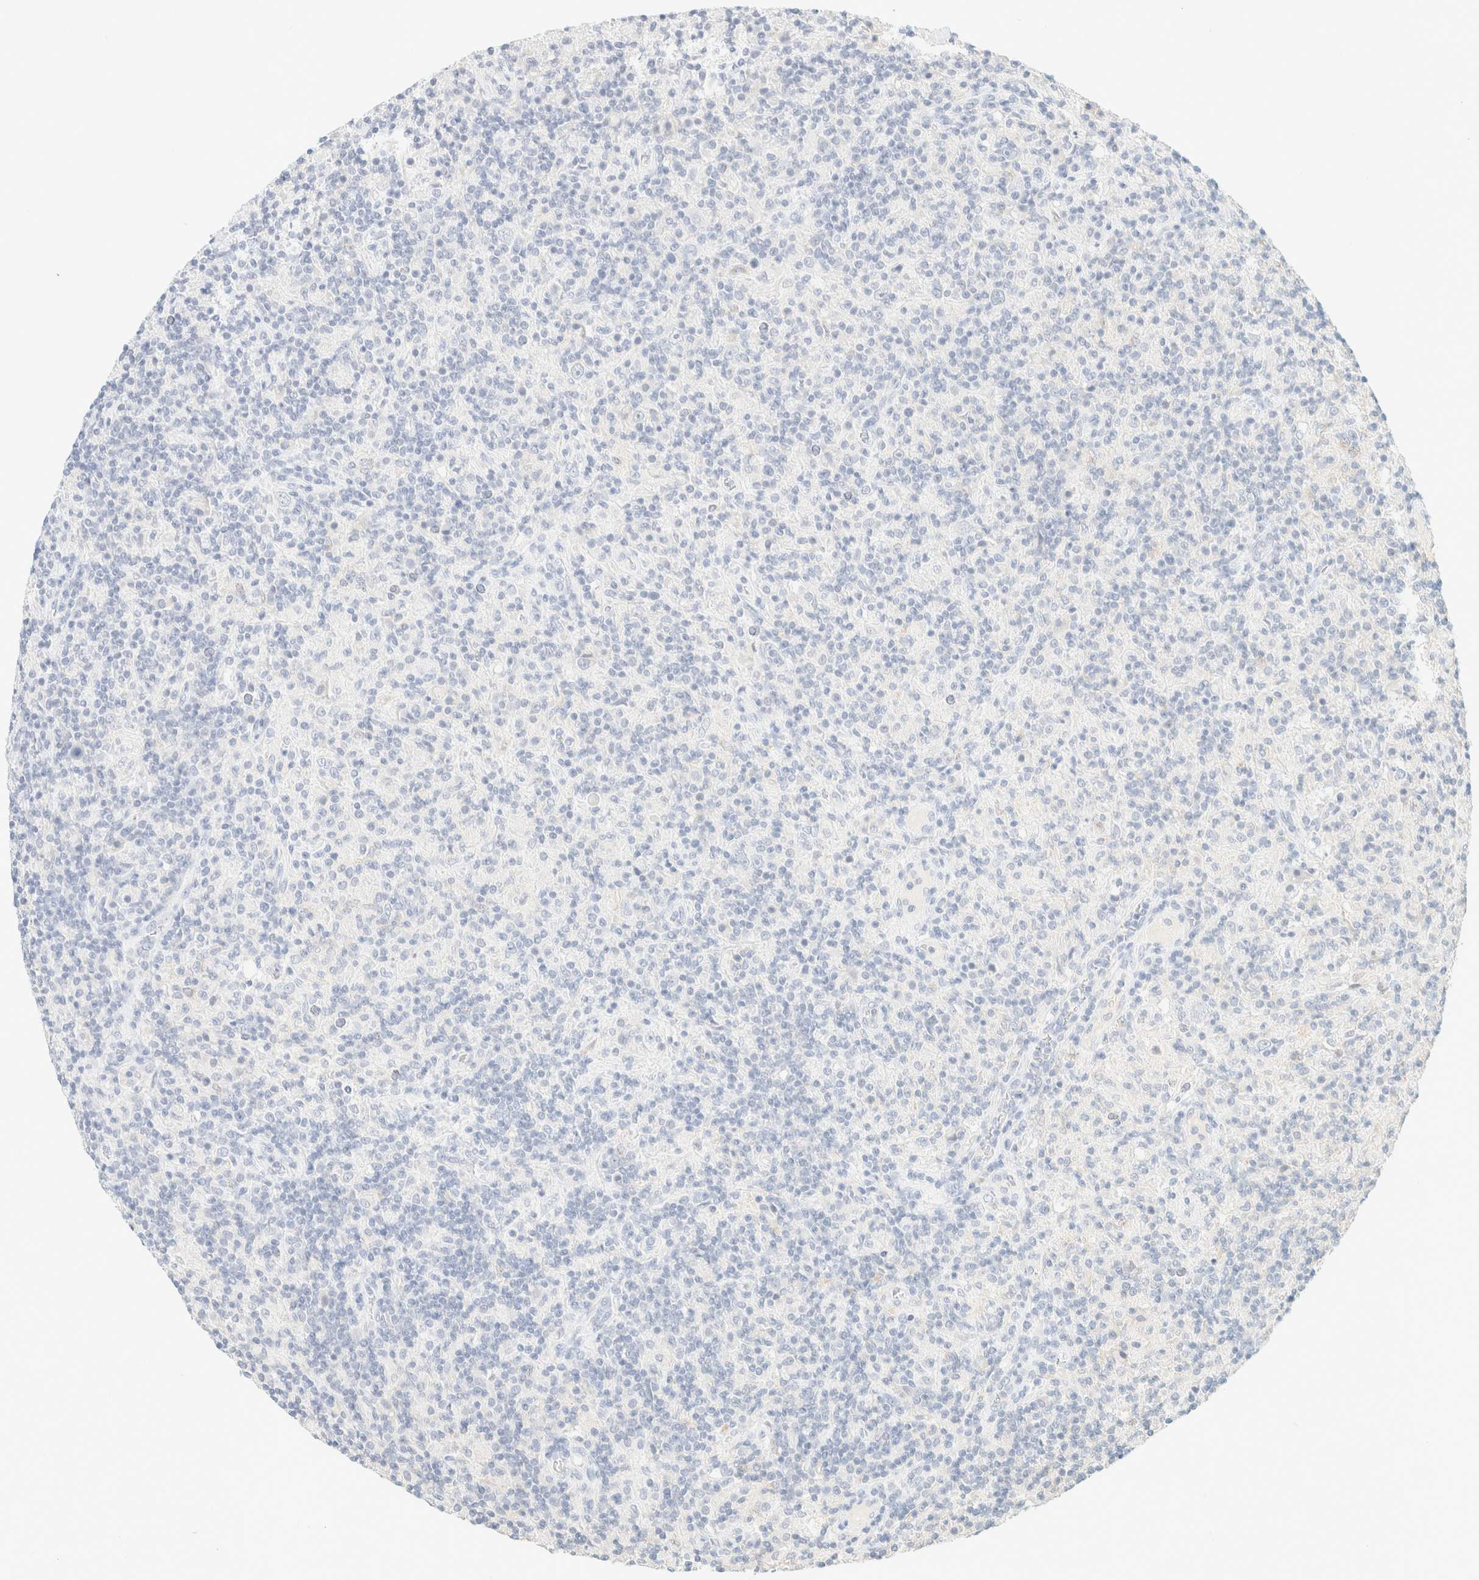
{"staining": {"intensity": "negative", "quantity": "none", "location": "none"}, "tissue": "lymphoma", "cell_type": "Tumor cells", "image_type": "cancer", "snomed": [{"axis": "morphology", "description": "Hodgkin's disease, NOS"}, {"axis": "topography", "description": "Lymph node"}], "caption": "High magnification brightfield microscopy of Hodgkin's disease stained with DAB (brown) and counterstained with hematoxylin (blue): tumor cells show no significant expression.", "gene": "TIMD4", "patient": {"sex": "male", "age": 70}}